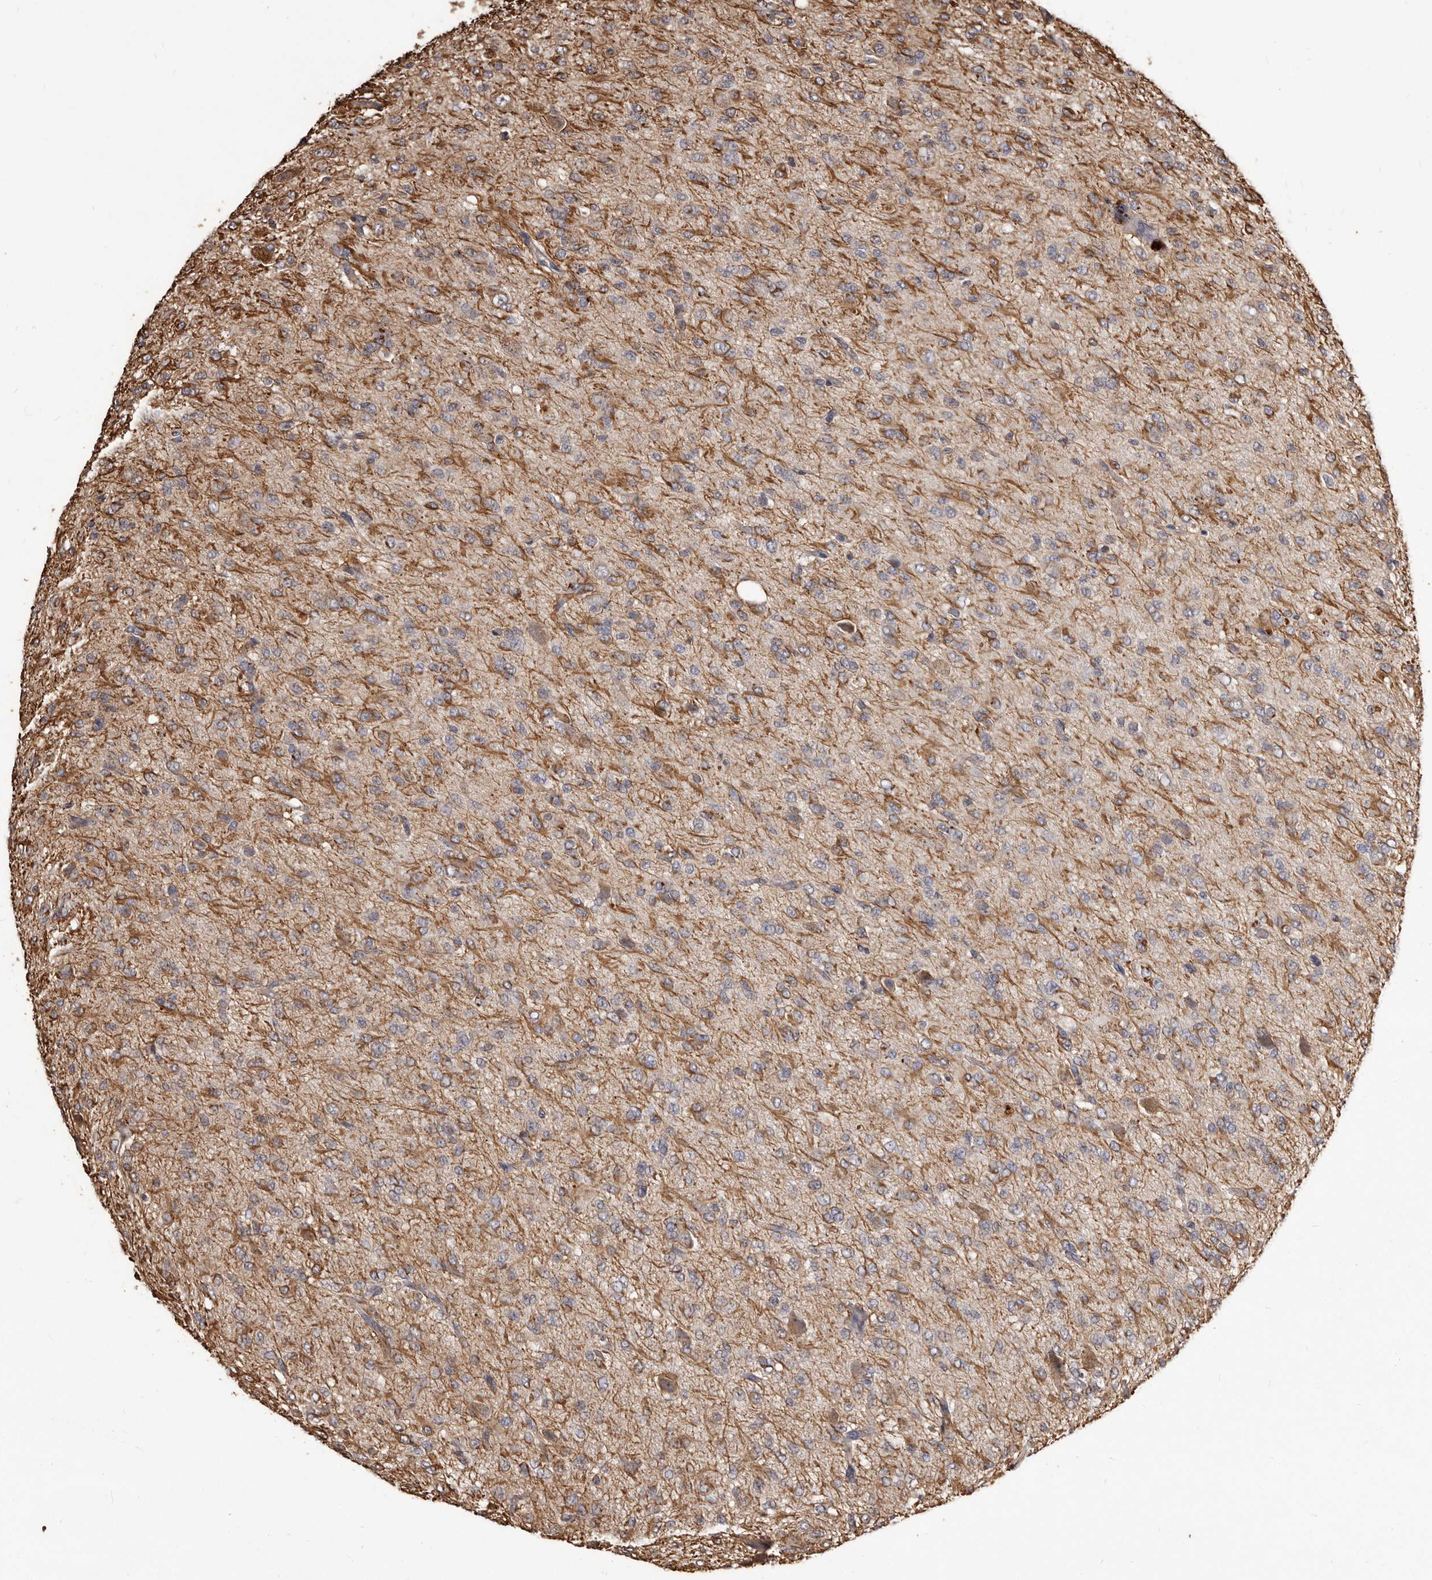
{"staining": {"intensity": "moderate", "quantity": "<25%", "location": "cytoplasmic/membranous"}, "tissue": "glioma", "cell_type": "Tumor cells", "image_type": "cancer", "snomed": [{"axis": "morphology", "description": "Glioma, malignant, High grade"}, {"axis": "topography", "description": "Brain"}], "caption": "IHC (DAB (3,3'-diaminobenzidine)) staining of glioma shows moderate cytoplasmic/membranous protein staining in about <25% of tumor cells. The protein of interest is stained brown, and the nuclei are stained in blue (DAB (3,3'-diaminobenzidine) IHC with brightfield microscopy, high magnification).", "gene": "ALPK1", "patient": {"sex": "female", "age": 59}}